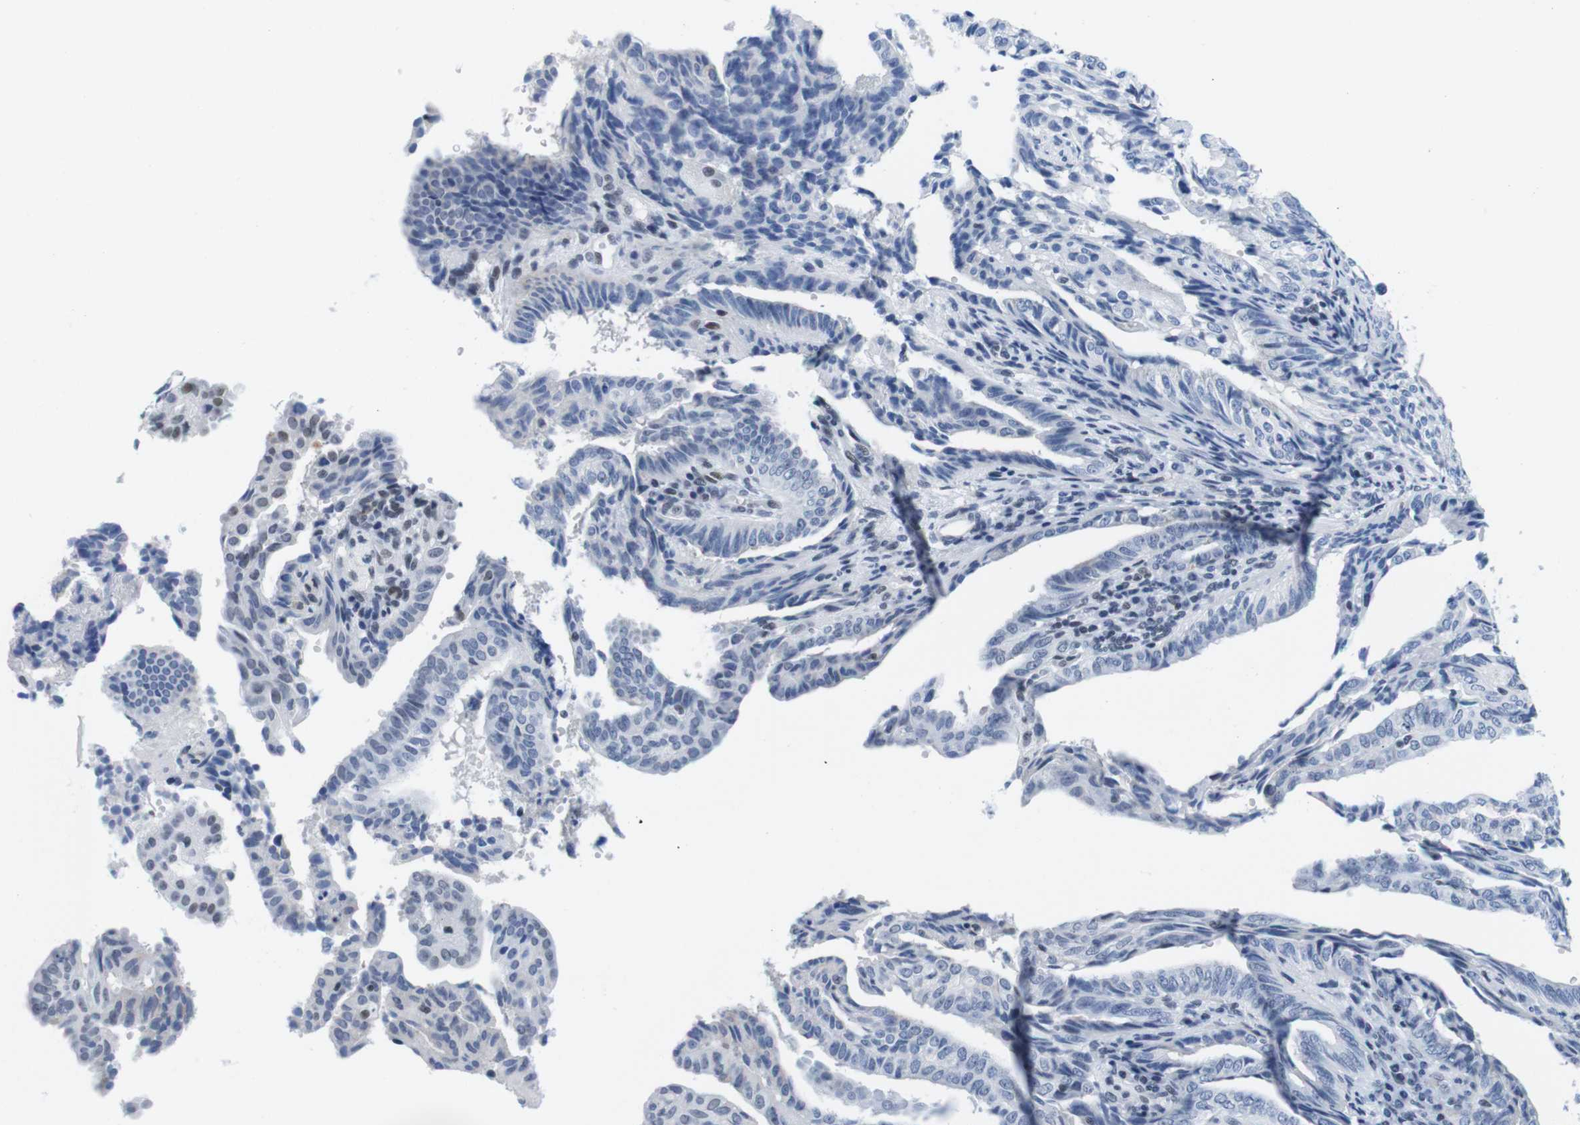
{"staining": {"intensity": "negative", "quantity": "none", "location": "none"}, "tissue": "endometrial cancer", "cell_type": "Tumor cells", "image_type": "cancer", "snomed": [{"axis": "morphology", "description": "Adenocarcinoma, NOS"}, {"axis": "topography", "description": "Endometrium"}], "caption": "Immunohistochemistry of adenocarcinoma (endometrial) shows no positivity in tumor cells.", "gene": "IFI16", "patient": {"sex": "female", "age": 58}}